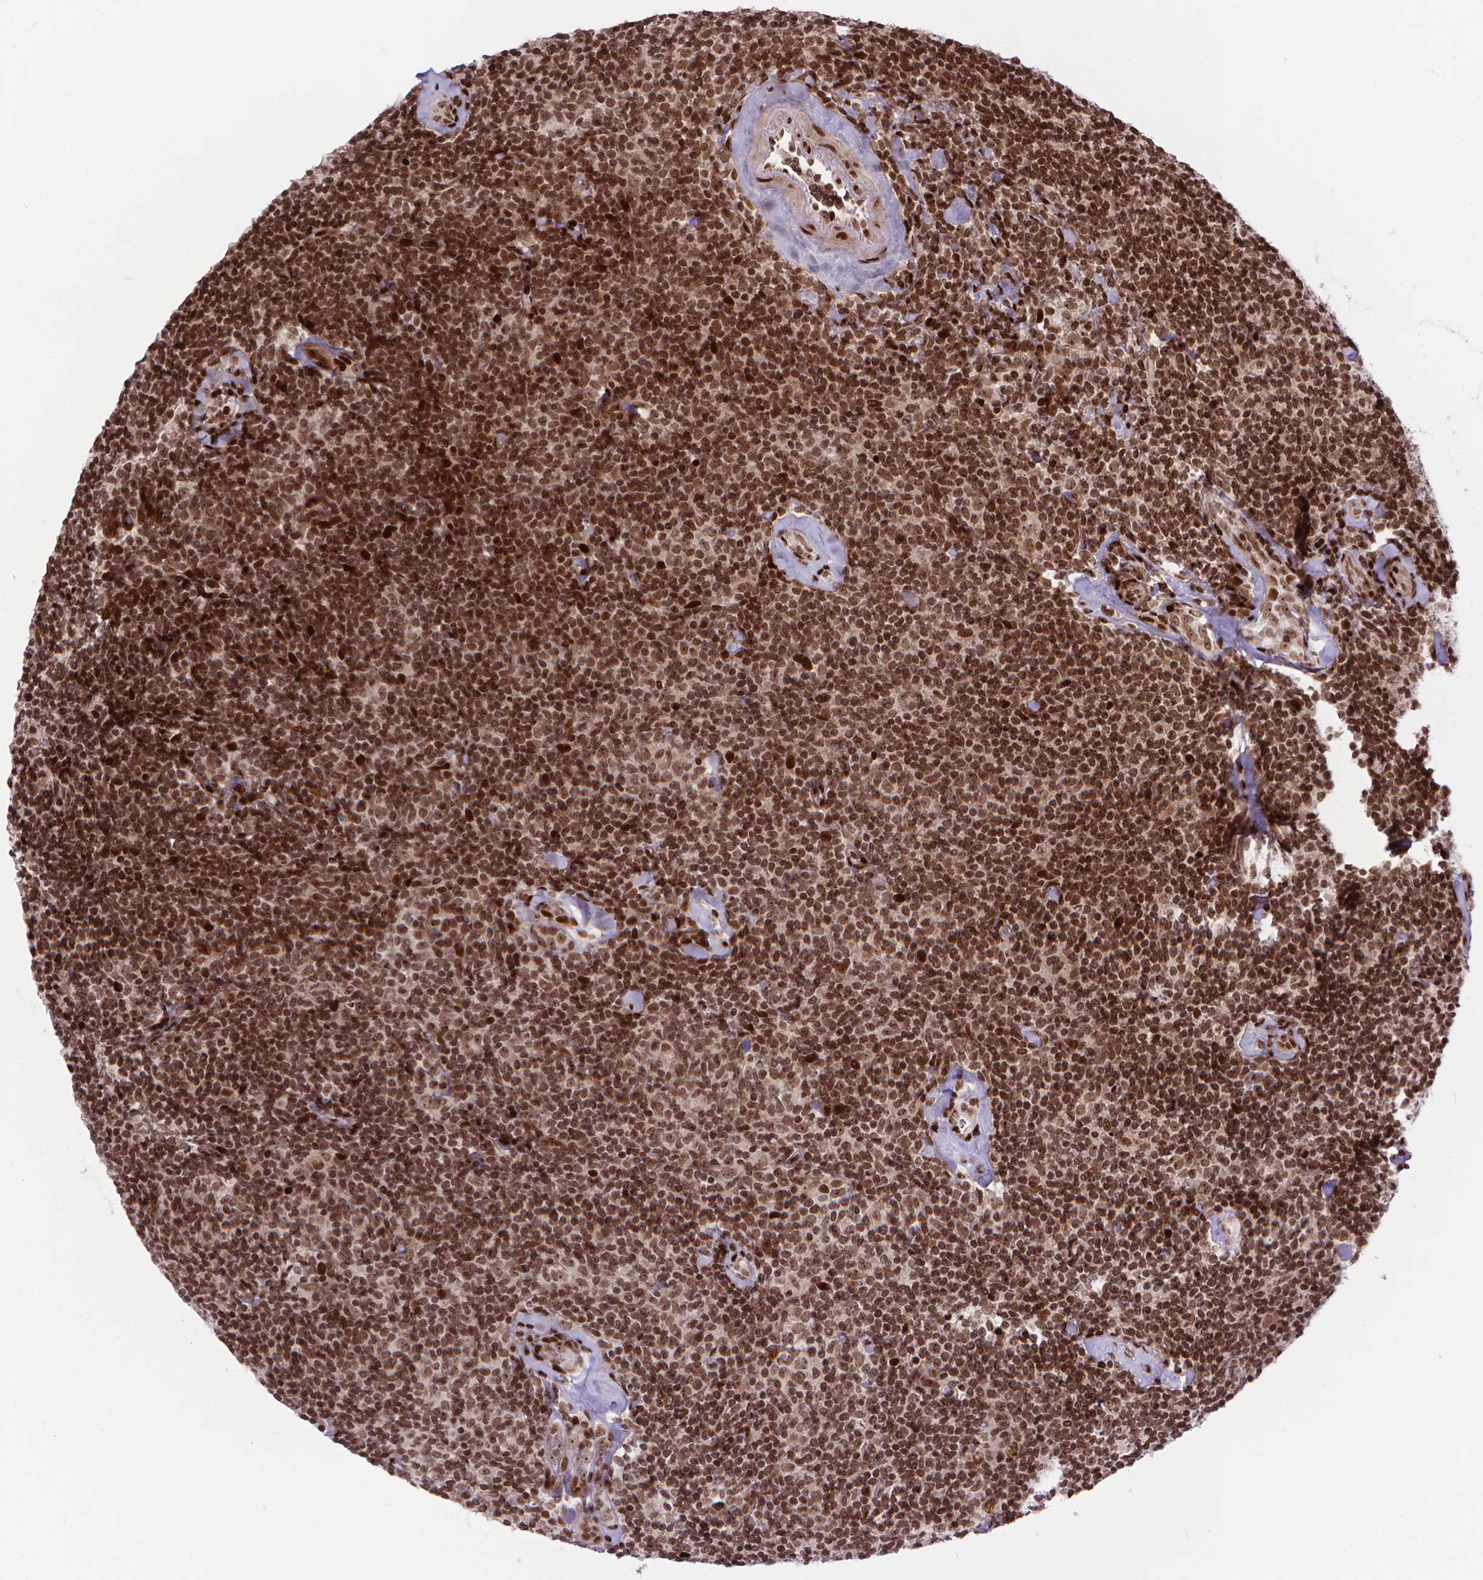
{"staining": {"intensity": "moderate", "quantity": ">75%", "location": "nuclear"}, "tissue": "lymphoma", "cell_type": "Tumor cells", "image_type": "cancer", "snomed": [{"axis": "morphology", "description": "Malignant lymphoma, non-Hodgkin's type, Low grade"}, {"axis": "topography", "description": "Lymph node"}], "caption": "Low-grade malignant lymphoma, non-Hodgkin's type stained for a protein displays moderate nuclear positivity in tumor cells.", "gene": "AMER1", "patient": {"sex": "female", "age": 56}}